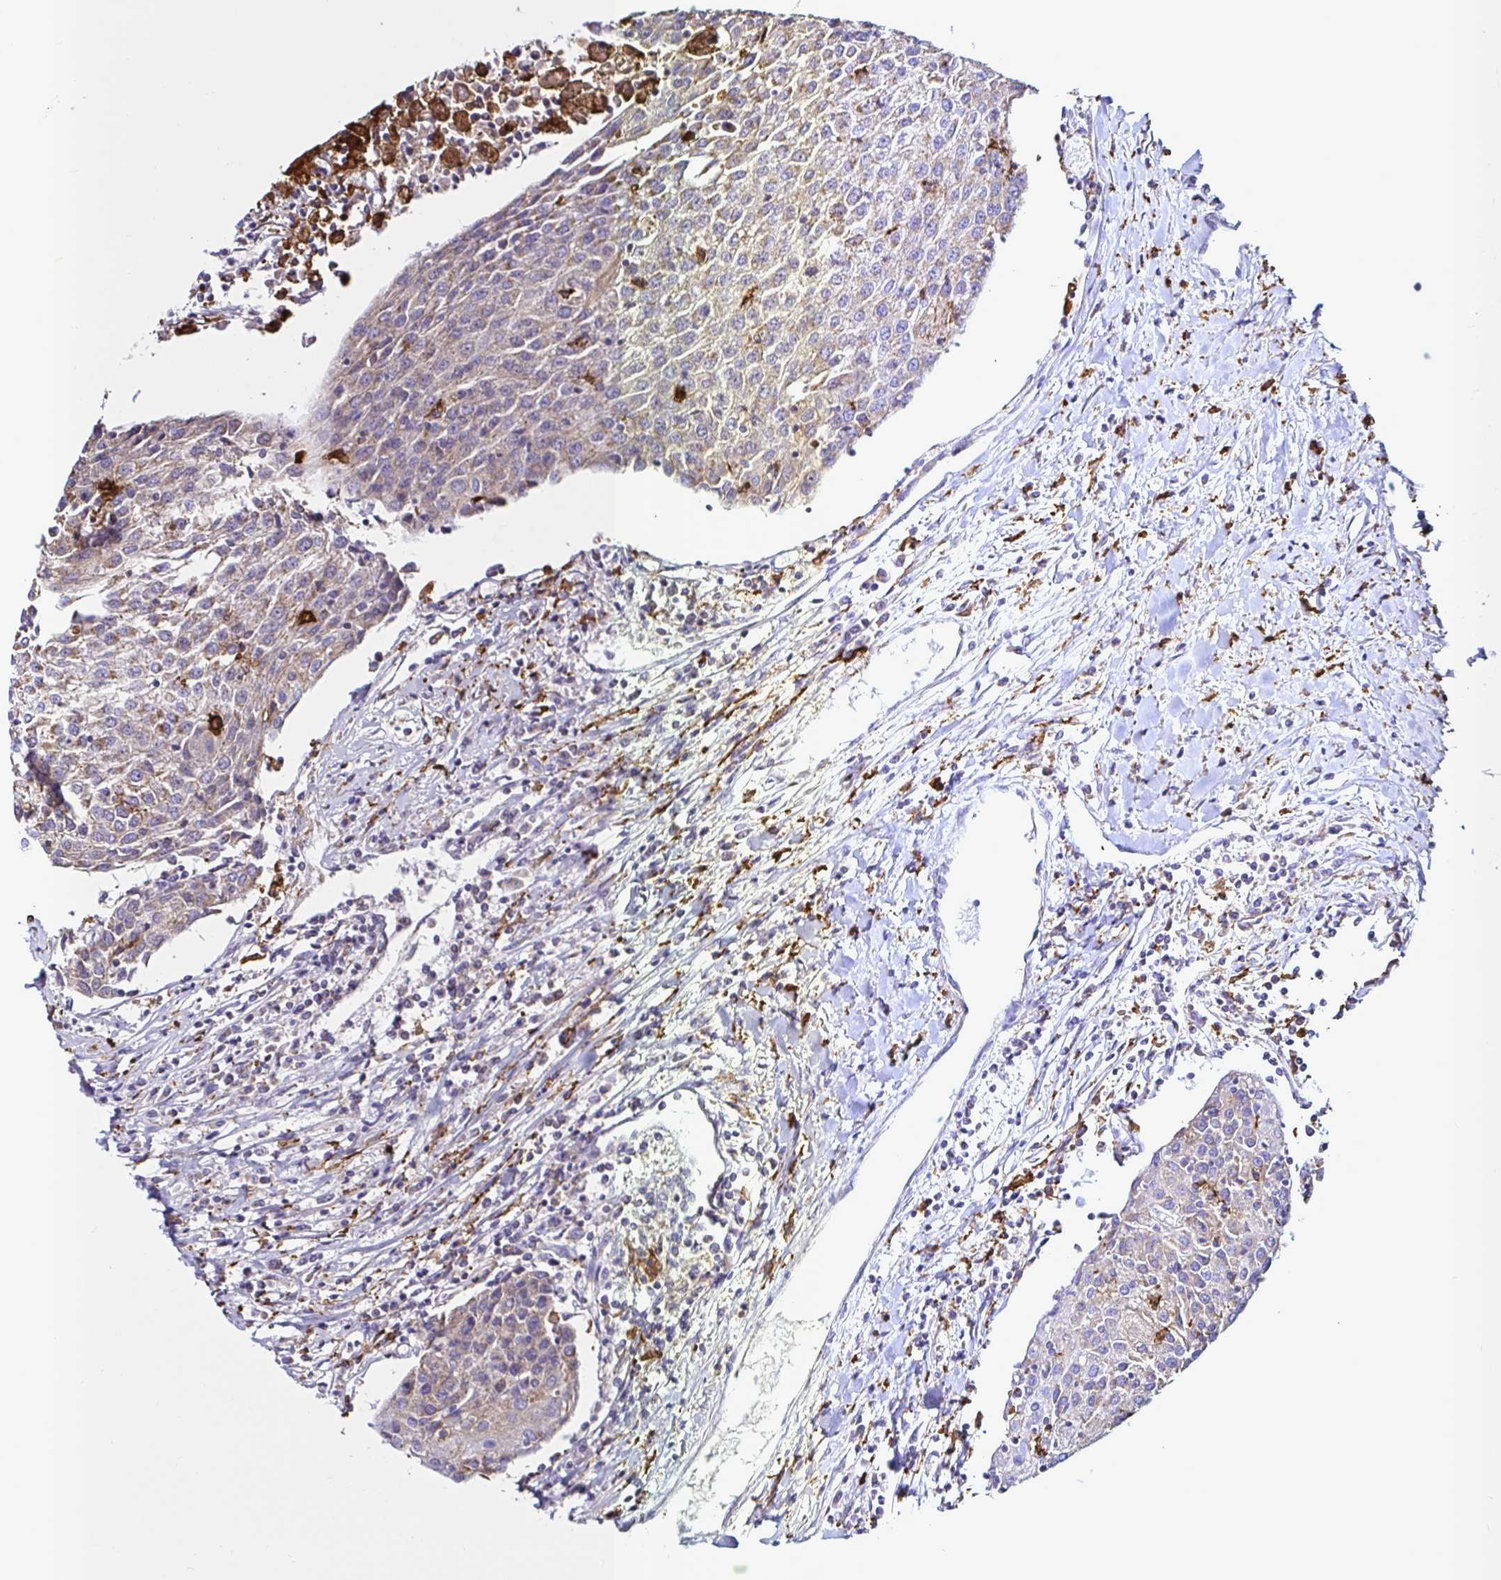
{"staining": {"intensity": "weak", "quantity": "25%-75%", "location": "cytoplasmic/membranous"}, "tissue": "urothelial cancer", "cell_type": "Tumor cells", "image_type": "cancer", "snomed": [{"axis": "morphology", "description": "Urothelial carcinoma, High grade"}, {"axis": "topography", "description": "Urinary bladder"}], "caption": "The histopathology image reveals a brown stain indicating the presence of a protein in the cytoplasmic/membranous of tumor cells in urothelial carcinoma (high-grade).", "gene": "MSR1", "patient": {"sex": "female", "age": 85}}